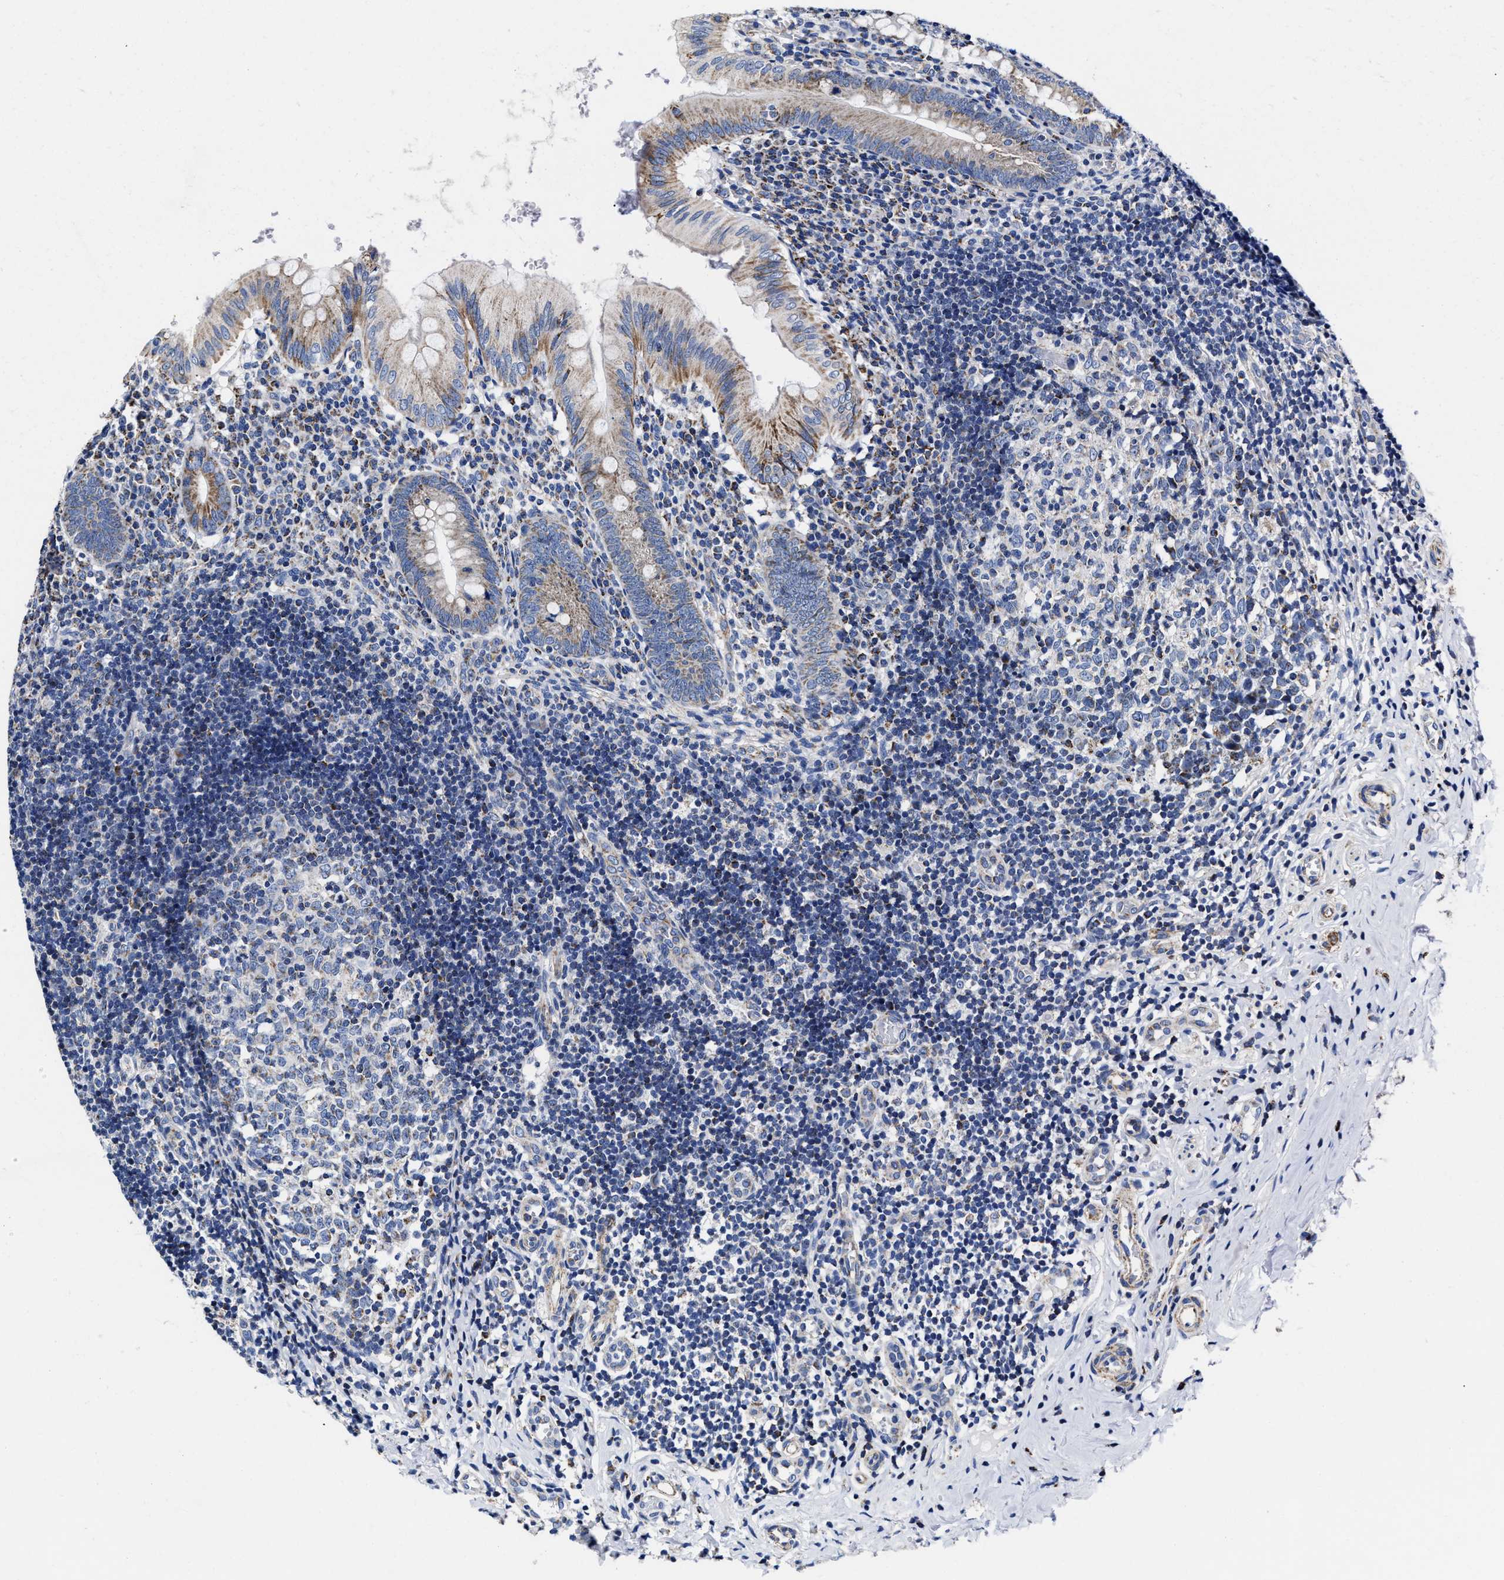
{"staining": {"intensity": "moderate", "quantity": "25%-75%", "location": "cytoplasmic/membranous"}, "tissue": "appendix", "cell_type": "Glandular cells", "image_type": "normal", "snomed": [{"axis": "morphology", "description": "Normal tissue, NOS"}, {"axis": "topography", "description": "Appendix"}], "caption": "Appendix was stained to show a protein in brown. There is medium levels of moderate cytoplasmic/membranous positivity in approximately 25%-75% of glandular cells. (IHC, brightfield microscopy, high magnification).", "gene": "HINT2", "patient": {"sex": "male", "age": 8}}